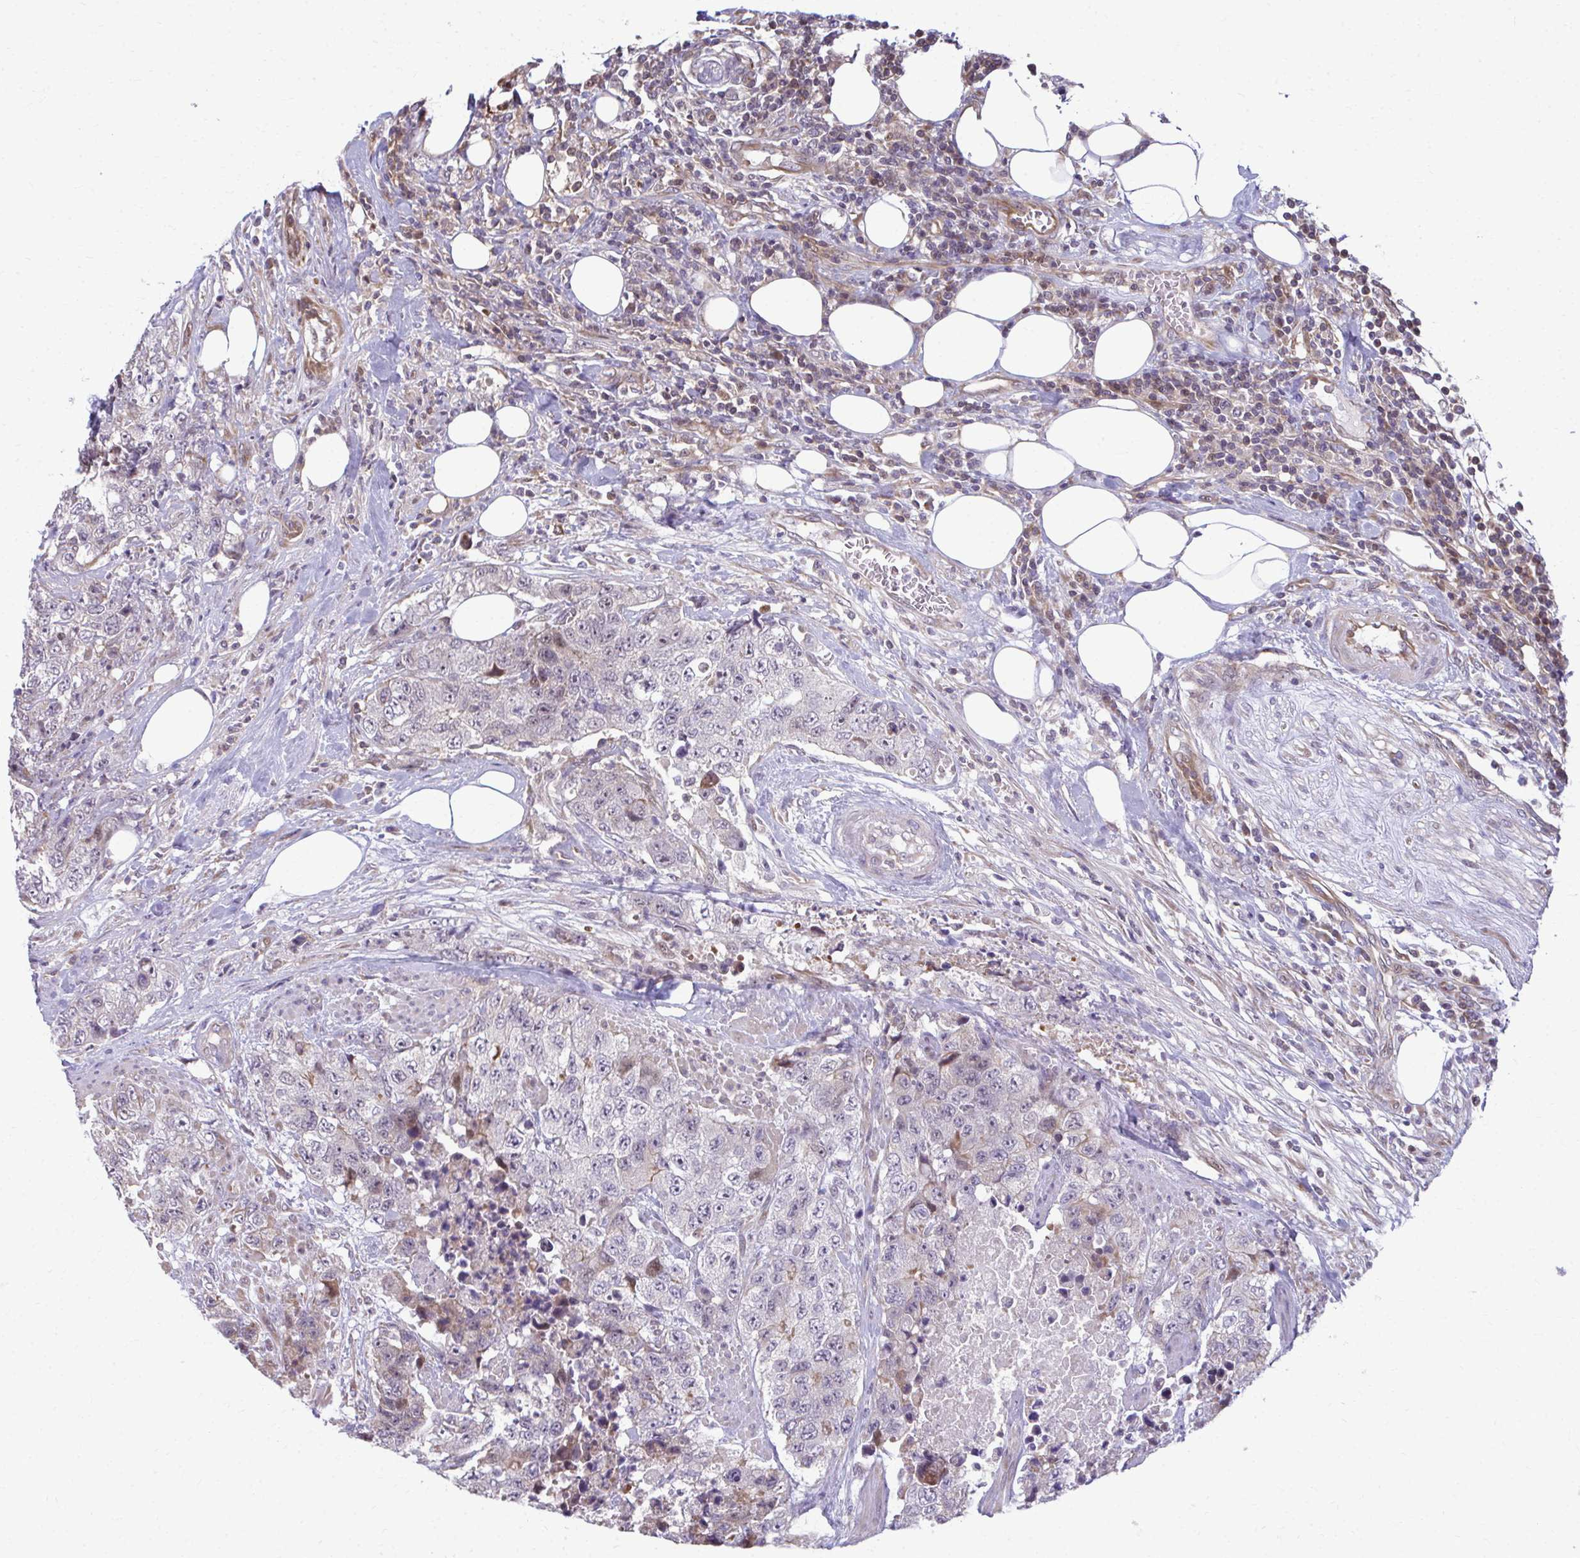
{"staining": {"intensity": "moderate", "quantity": "<25%", "location": "cytoplasmic/membranous,nuclear"}, "tissue": "urothelial cancer", "cell_type": "Tumor cells", "image_type": "cancer", "snomed": [{"axis": "morphology", "description": "Urothelial carcinoma, High grade"}, {"axis": "topography", "description": "Urinary bladder"}], "caption": "An immunohistochemistry photomicrograph of neoplastic tissue is shown. Protein staining in brown labels moderate cytoplasmic/membranous and nuclear positivity in high-grade urothelial carcinoma within tumor cells. Nuclei are stained in blue.", "gene": "MAF1", "patient": {"sex": "female", "age": 78}}